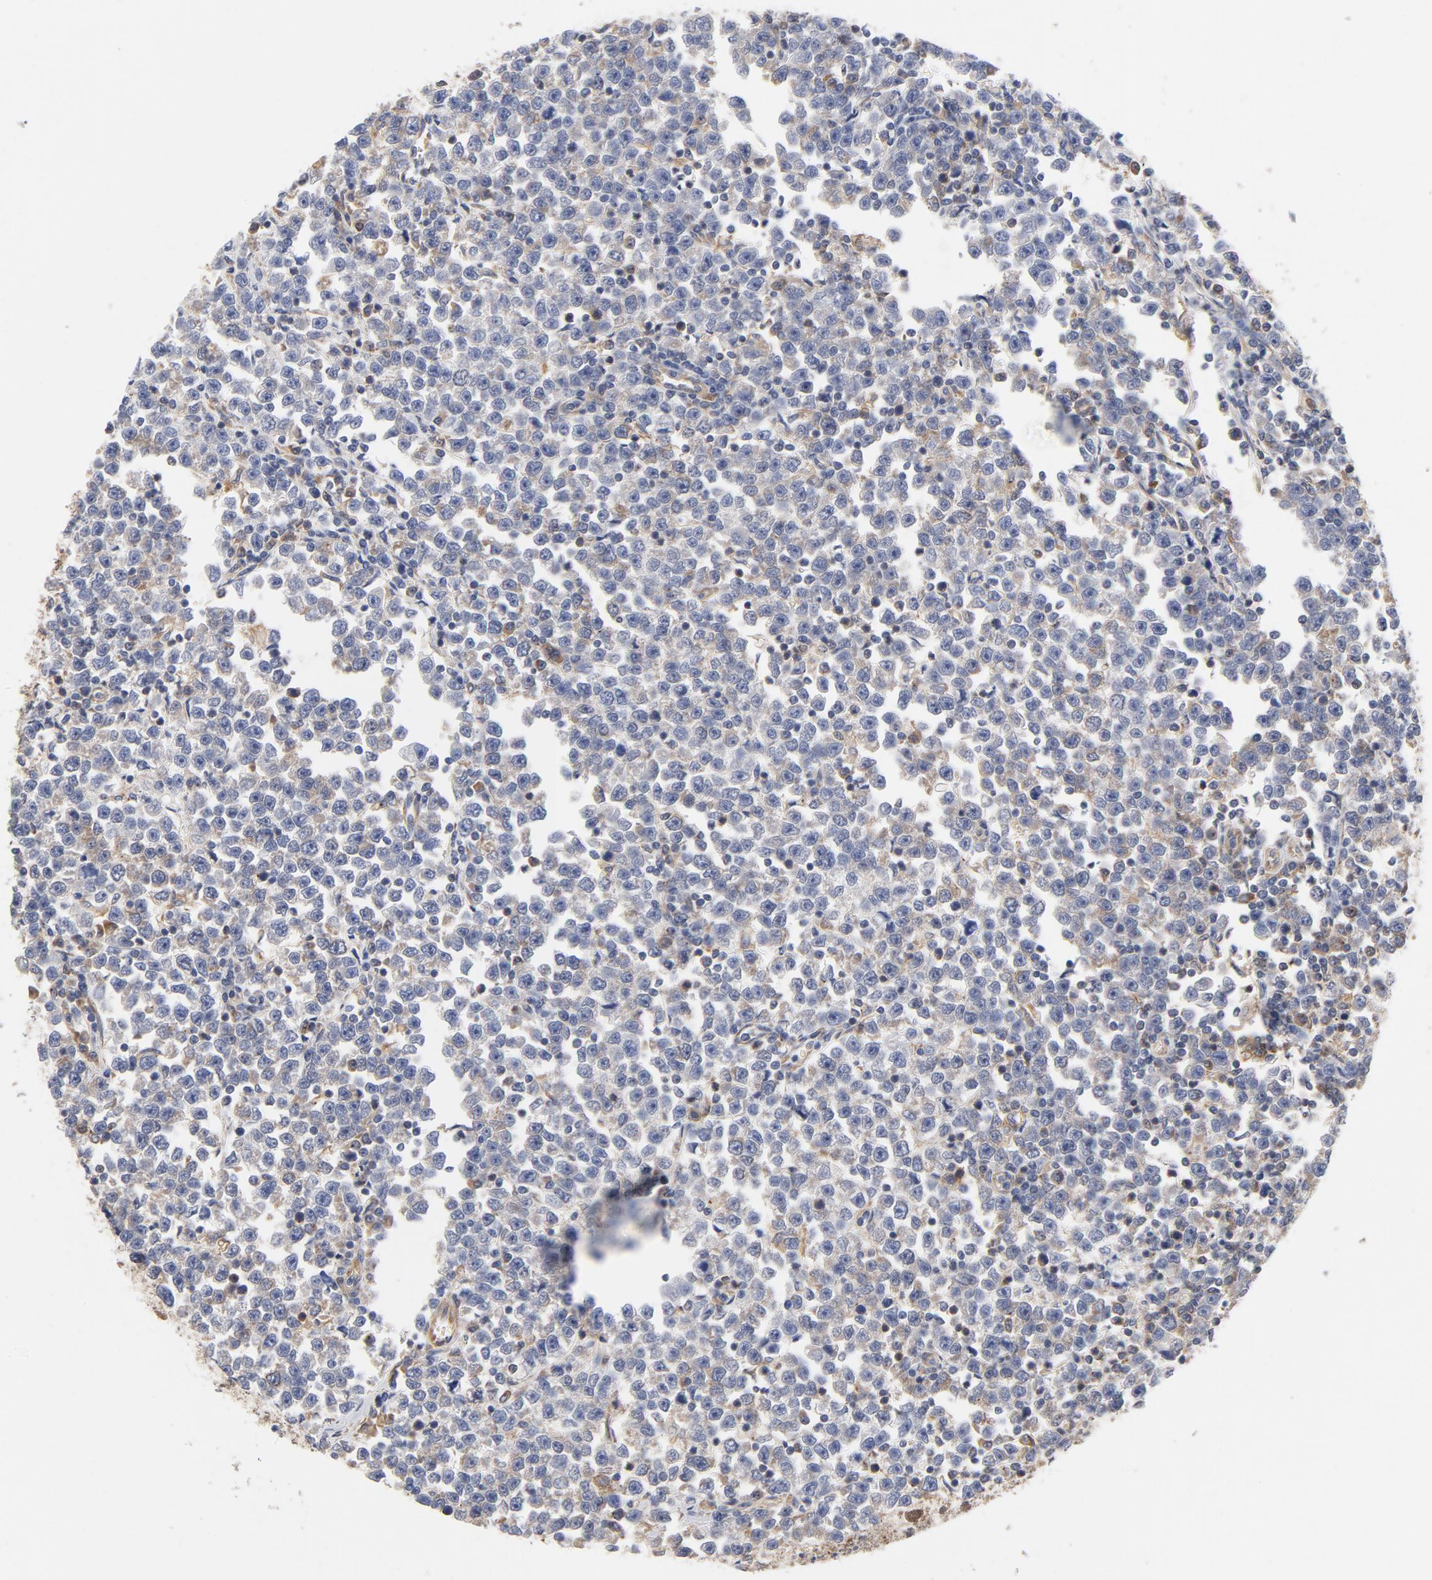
{"staining": {"intensity": "negative", "quantity": "none", "location": "none"}, "tissue": "testis cancer", "cell_type": "Tumor cells", "image_type": "cancer", "snomed": [{"axis": "morphology", "description": "Seminoma, NOS"}, {"axis": "topography", "description": "Testis"}], "caption": "Testis cancer (seminoma) was stained to show a protein in brown. There is no significant staining in tumor cells.", "gene": "ASMTL", "patient": {"sex": "male", "age": 43}}